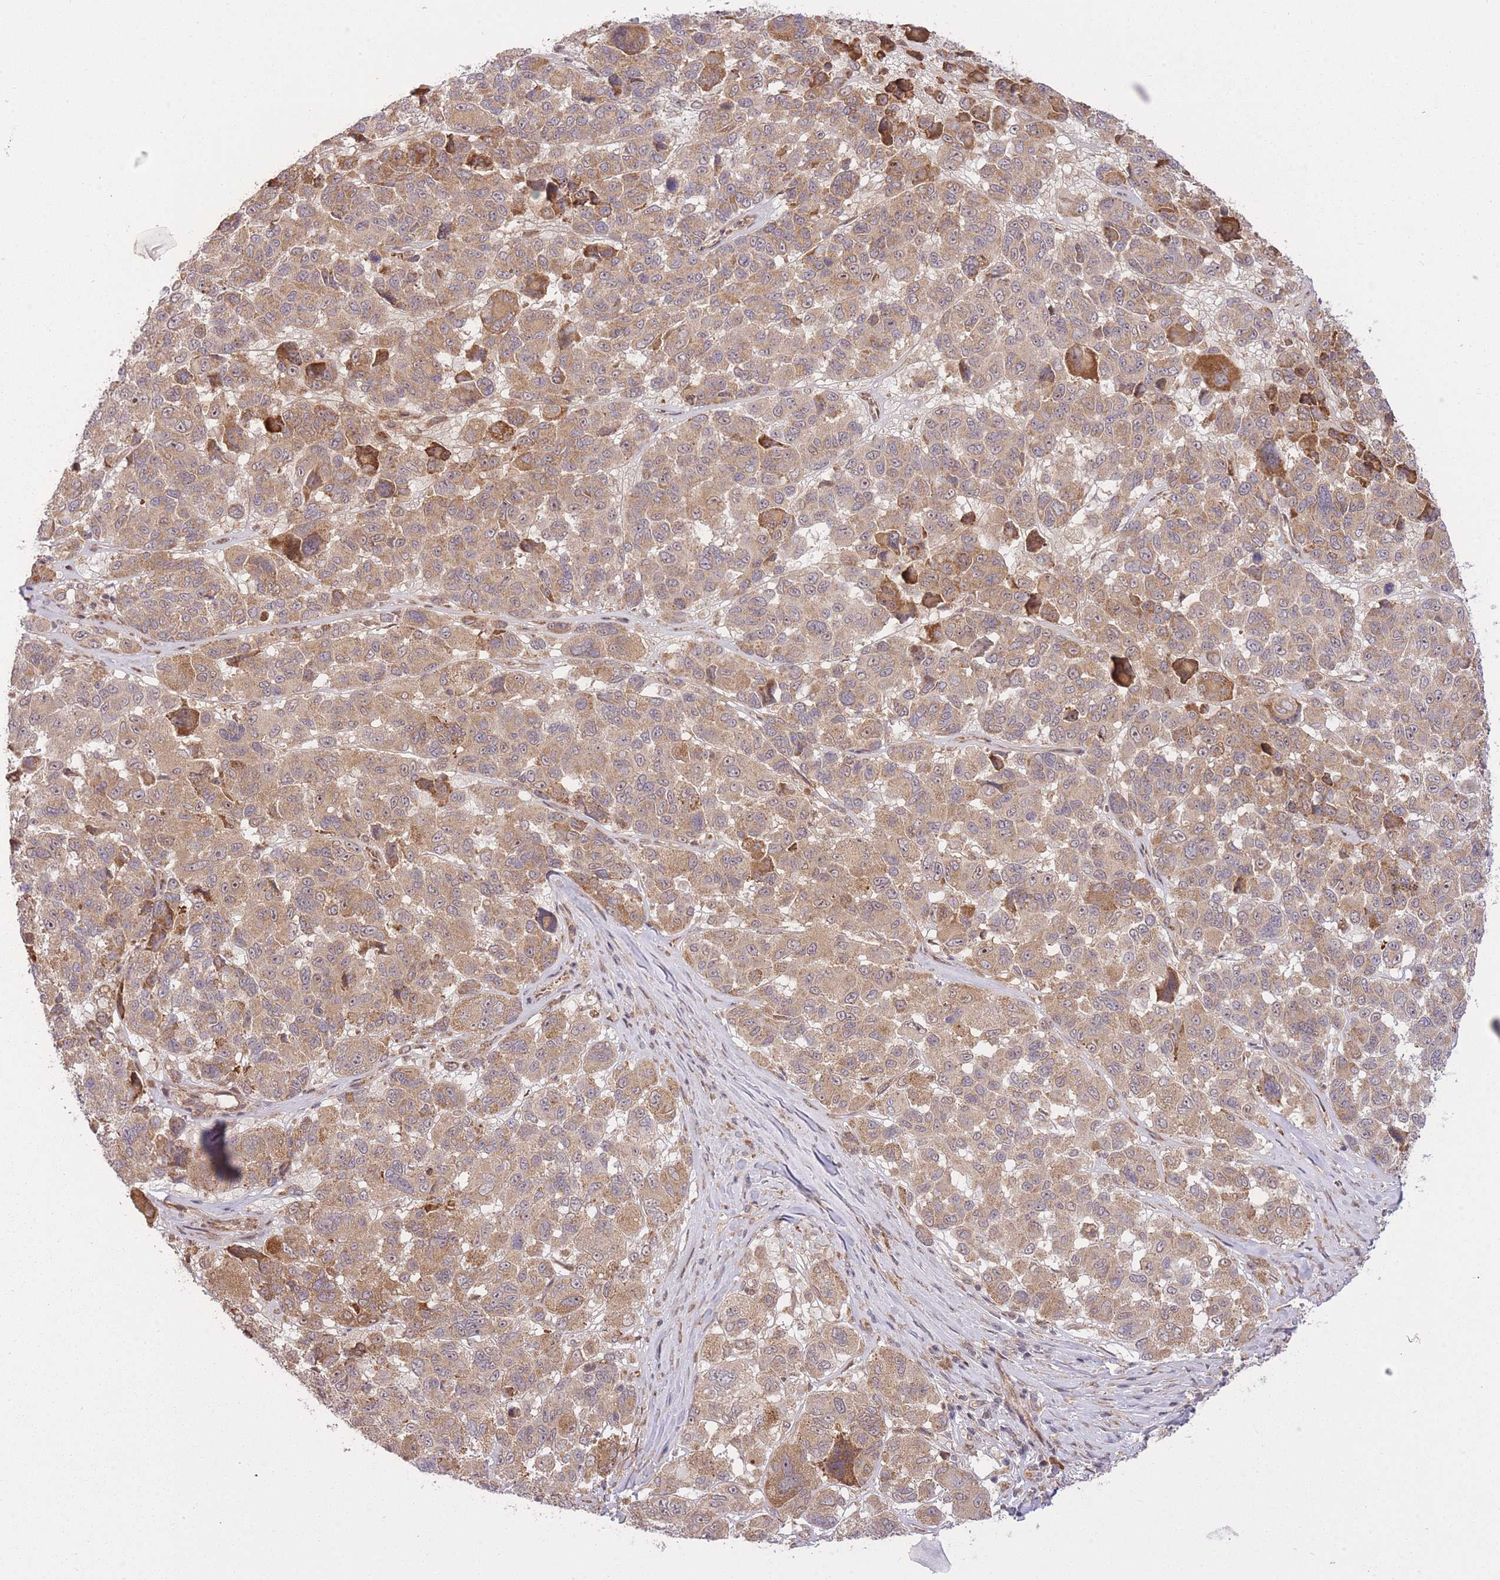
{"staining": {"intensity": "moderate", "quantity": ">75%", "location": "cytoplasmic/membranous"}, "tissue": "melanoma", "cell_type": "Tumor cells", "image_type": "cancer", "snomed": [{"axis": "morphology", "description": "Malignant melanoma, NOS"}, {"axis": "topography", "description": "Skin"}], "caption": "This photomicrograph shows immunohistochemistry (IHC) staining of melanoma, with medium moderate cytoplasmic/membranous staining in approximately >75% of tumor cells.", "gene": "ZNF391", "patient": {"sex": "female", "age": 66}}